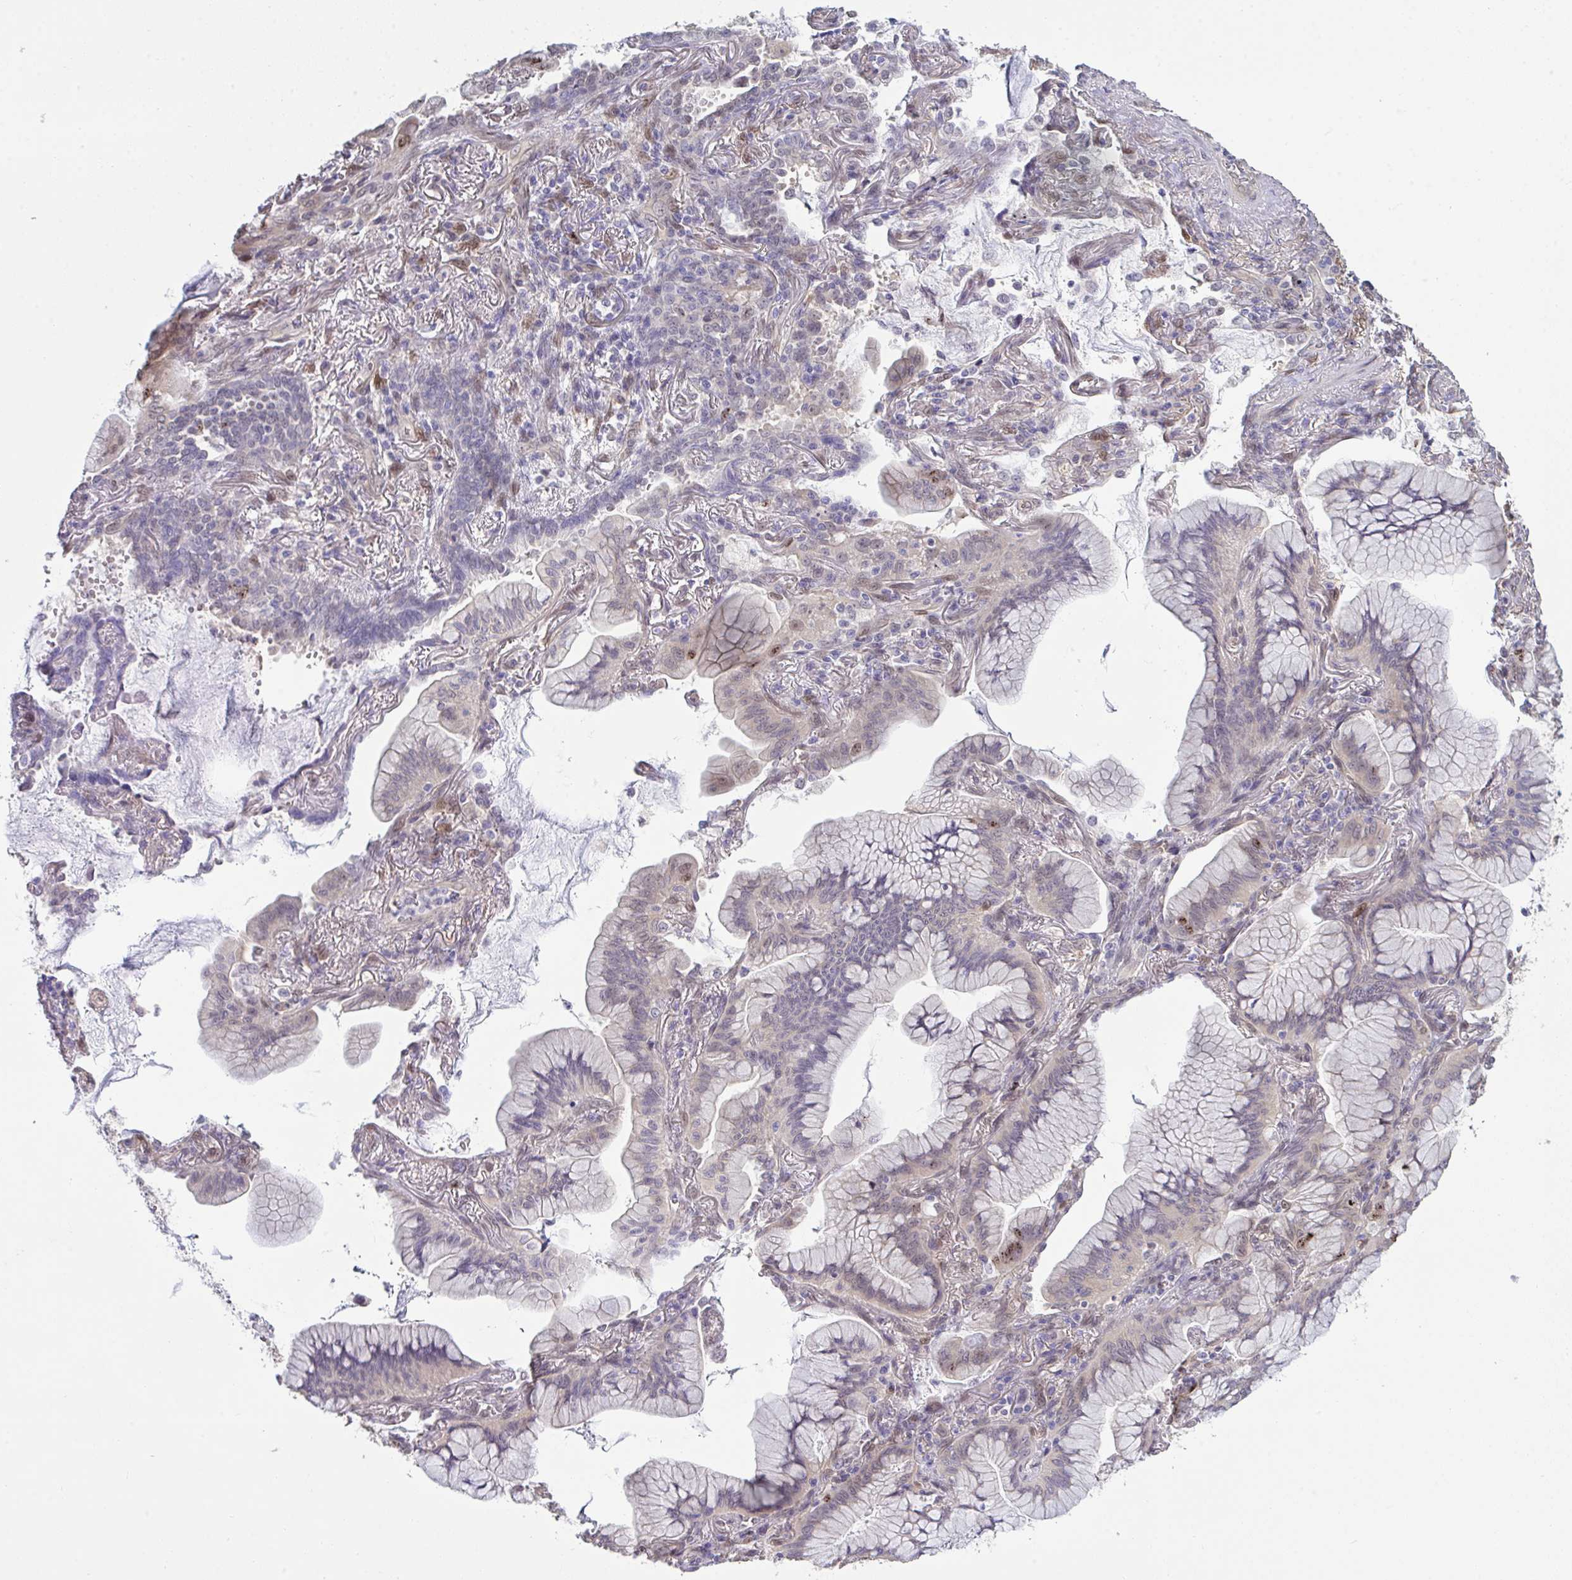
{"staining": {"intensity": "moderate", "quantity": "<25%", "location": "nuclear"}, "tissue": "lung cancer", "cell_type": "Tumor cells", "image_type": "cancer", "snomed": [{"axis": "morphology", "description": "Adenocarcinoma, NOS"}, {"axis": "topography", "description": "Lung"}], "caption": "Approximately <25% of tumor cells in human lung cancer (adenocarcinoma) reveal moderate nuclear protein positivity as visualized by brown immunohistochemical staining.", "gene": "SETD7", "patient": {"sex": "male", "age": 77}}